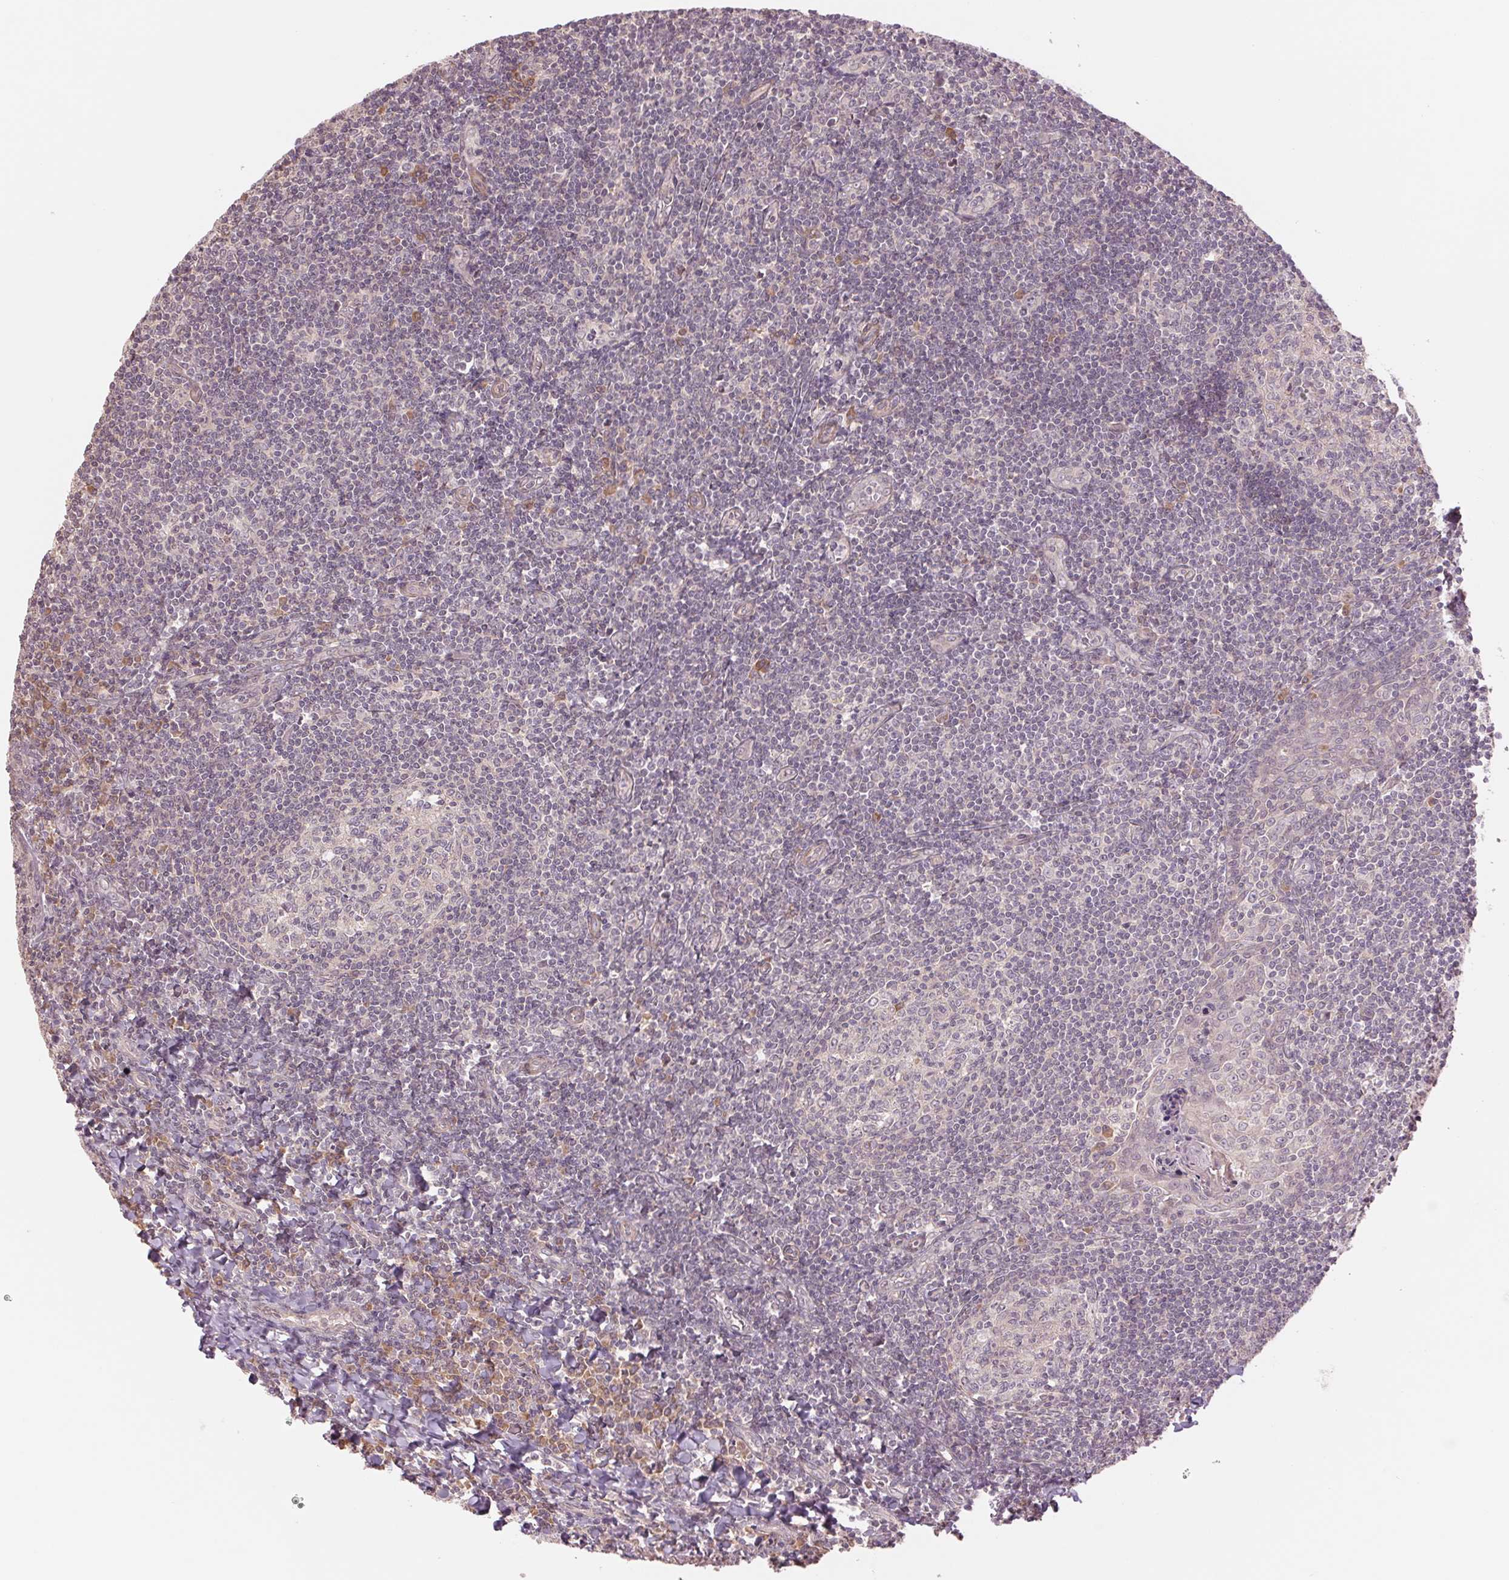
{"staining": {"intensity": "weak", "quantity": "<25%", "location": "cytoplasmic/membranous"}, "tissue": "tonsil", "cell_type": "Germinal center cells", "image_type": "normal", "snomed": [{"axis": "morphology", "description": "Normal tissue, NOS"}, {"axis": "morphology", "description": "Inflammation, NOS"}, {"axis": "topography", "description": "Tonsil"}], "caption": "Immunohistochemistry photomicrograph of normal tonsil: human tonsil stained with DAB shows no significant protein positivity in germinal center cells. Brightfield microscopy of immunohistochemistry stained with DAB (3,3'-diaminobenzidine) (brown) and hematoxylin (blue), captured at high magnification.", "gene": "PPIAL4A", "patient": {"sex": "female", "age": 31}}